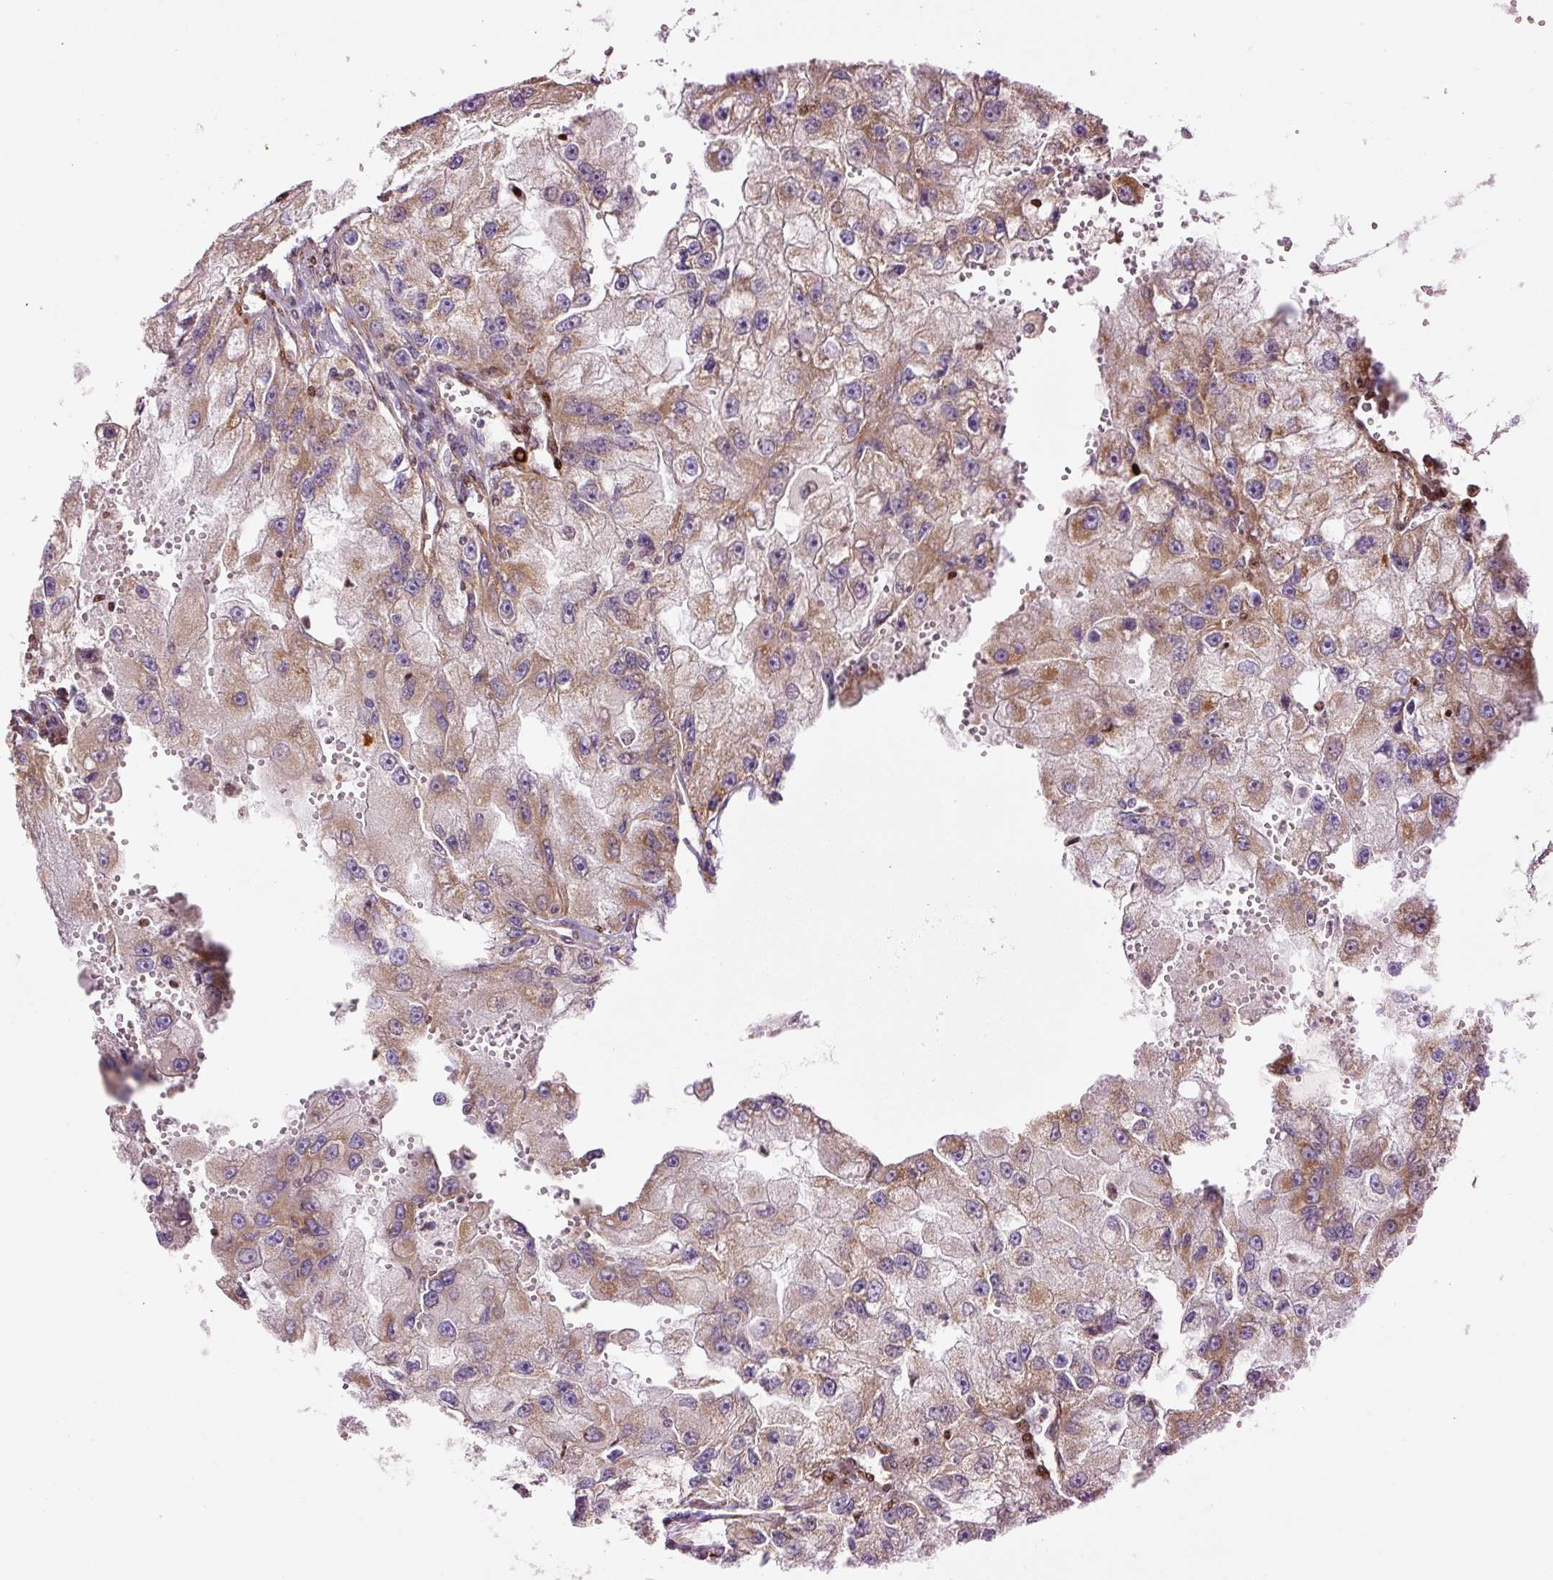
{"staining": {"intensity": "moderate", "quantity": ">75%", "location": "cytoplasmic/membranous"}, "tissue": "renal cancer", "cell_type": "Tumor cells", "image_type": "cancer", "snomed": [{"axis": "morphology", "description": "Adenocarcinoma, NOS"}, {"axis": "topography", "description": "Kidney"}], "caption": "An immunohistochemistry (IHC) image of tumor tissue is shown. Protein staining in brown highlights moderate cytoplasmic/membranous positivity in renal adenocarcinoma within tumor cells.", "gene": "TMEM8B", "patient": {"sex": "male", "age": 63}}